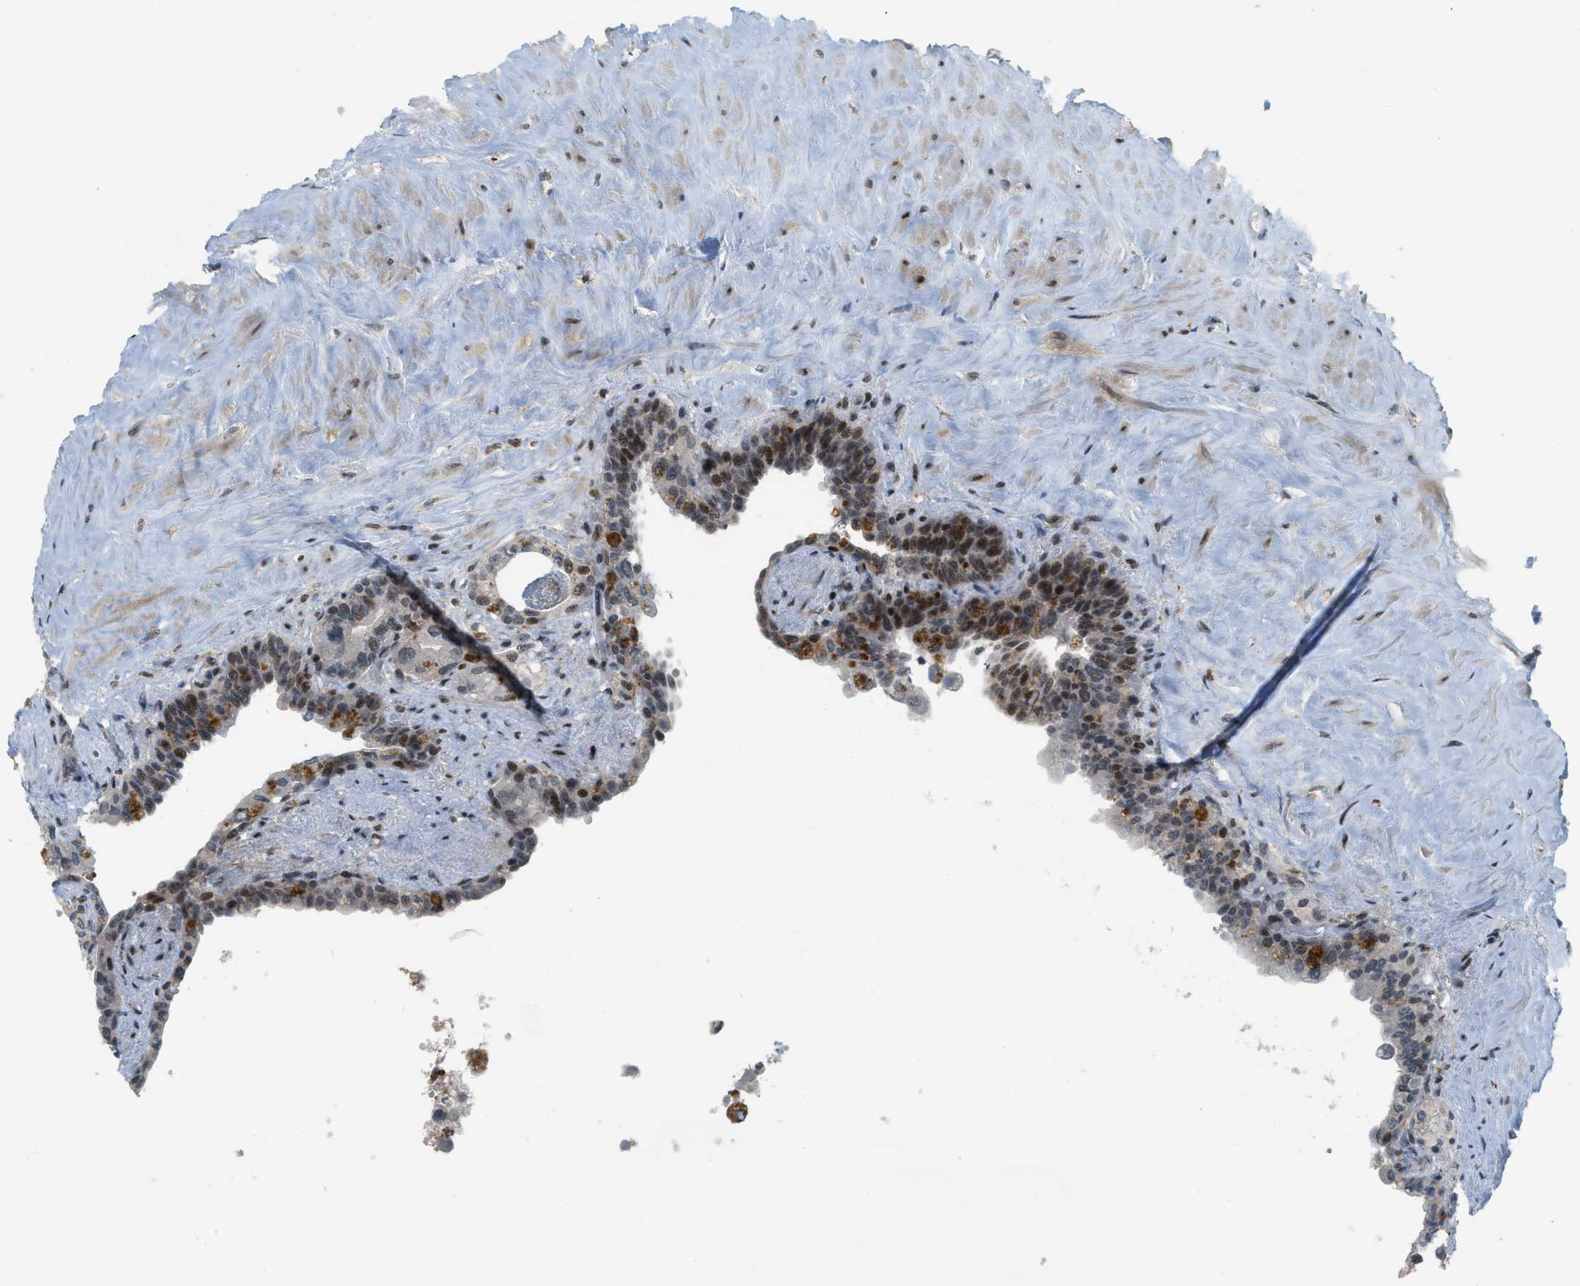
{"staining": {"intensity": "strong", "quantity": "25%-75%", "location": "nuclear"}, "tissue": "seminal vesicle", "cell_type": "Glandular cells", "image_type": "normal", "snomed": [{"axis": "morphology", "description": "Normal tissue, NOS"}, {"axis": "topography", "description": "Seminal veicle"}], "caption": "Protein expression analysis of unremarkable seminal vesicle demonstrates strong nuclear positivity in about 25%-75% of glandular cells. Immunohistochemistry stains the protein in brown and the nuclei are stained blue.", "gene": "ING1", "patient": {"sex": "male", "age": 63}}